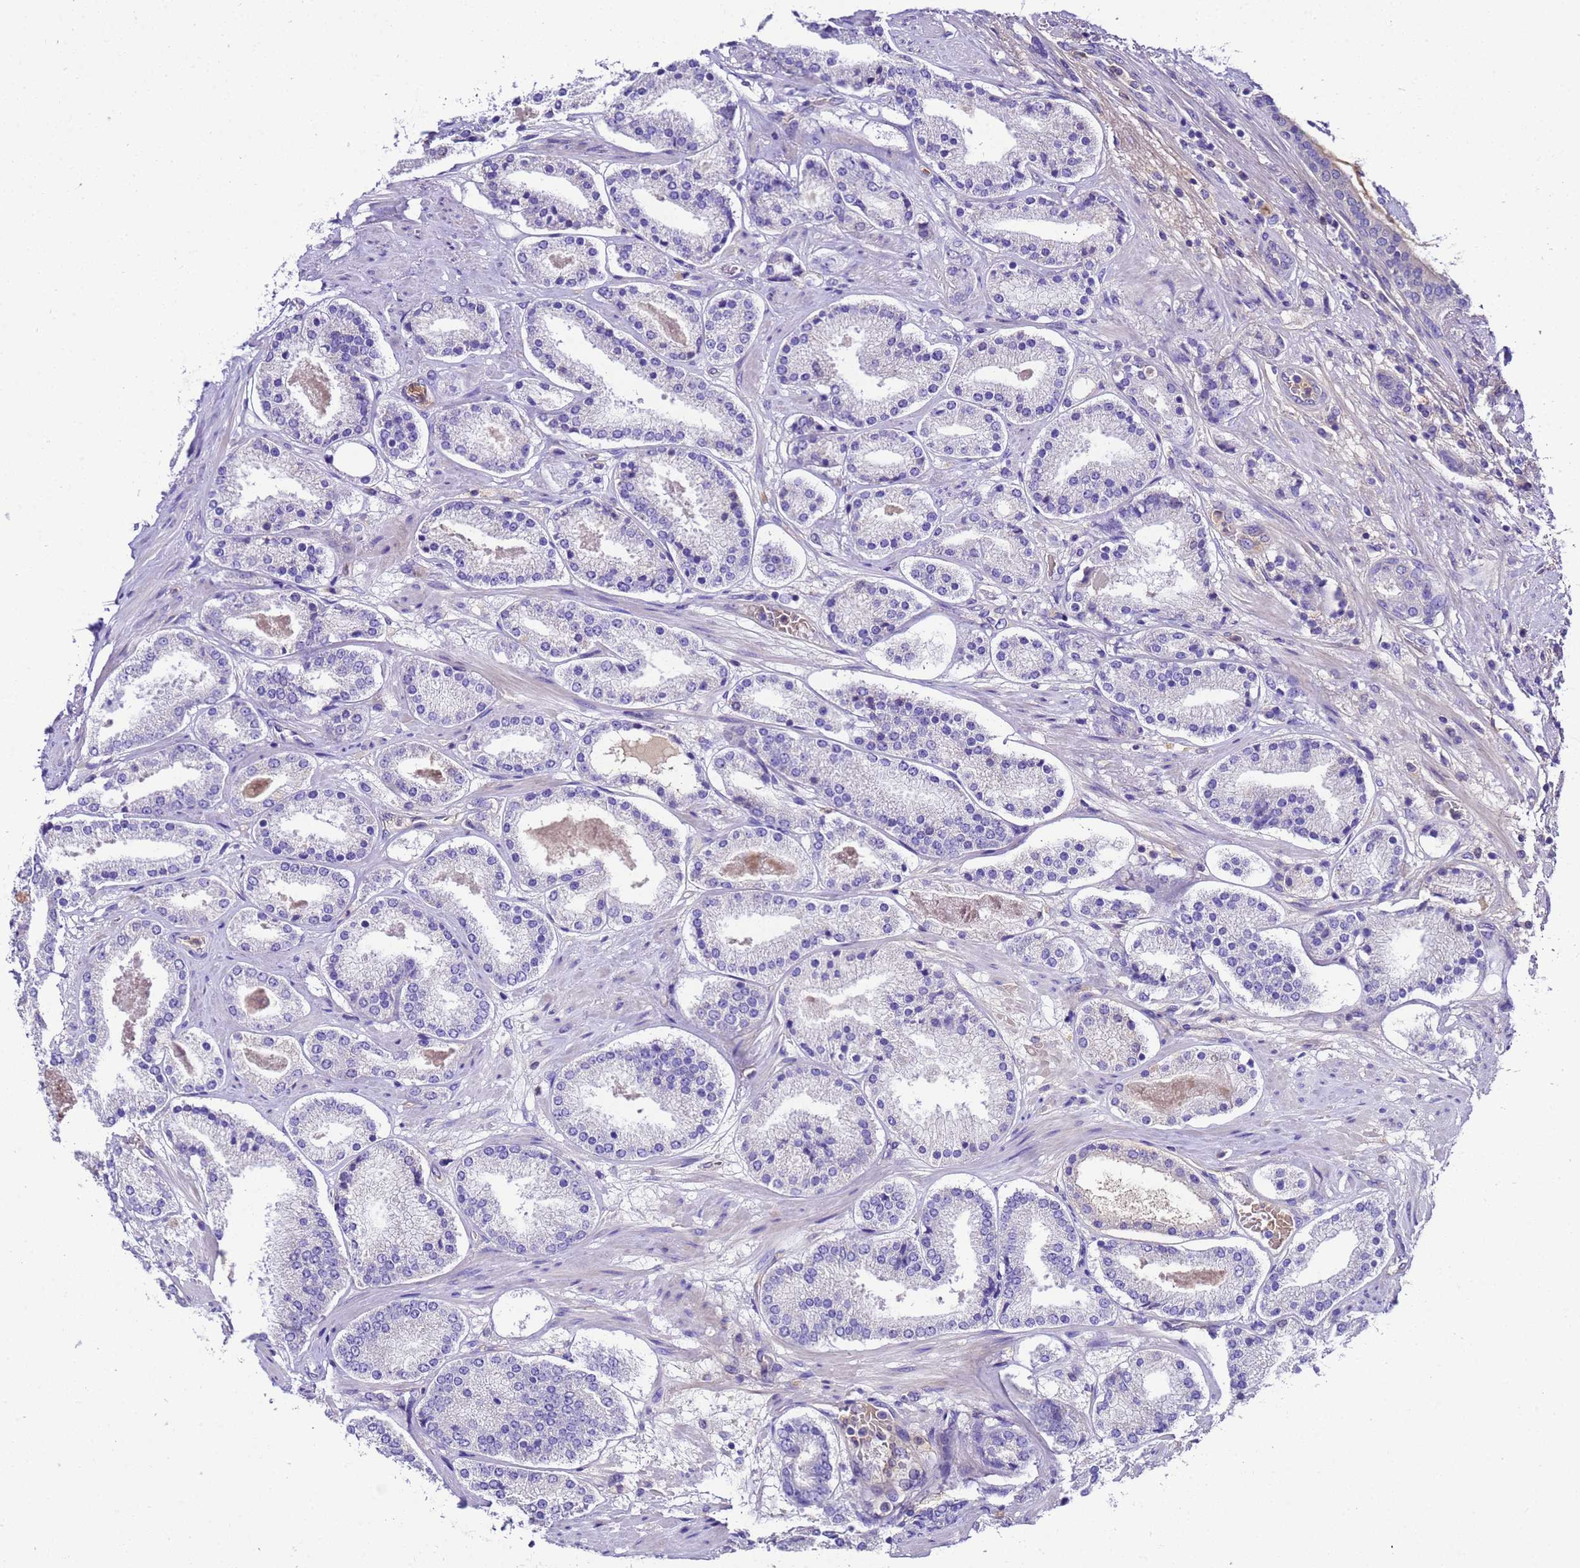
{"staining": {"intensity": "negative", "quantity": "none", "location": "none"}, "tissue": "prostate cancer", "cell_type": "Tumor cells", "image_type": "cancer", "snomed": [{"axis": "morphology", "description": "Adenocarcinoma, High grade"}, {"axis": "topography", "description": "Prostate"}], "caption": "An immunohistochemistry photomicrograph of prostate cancer (high-grade adenocarcinoma) is shown. There is no staining in tumor cells of prostate cancer (high-grade adenocarcinoma). (Stains: DAB immunohistochemistry with hematoxylin counter stain, Microscopy: brightfield microscopy at high magnification).", "gene": "UGT2A1", "patient": {"sex": "male", "age": 63}}